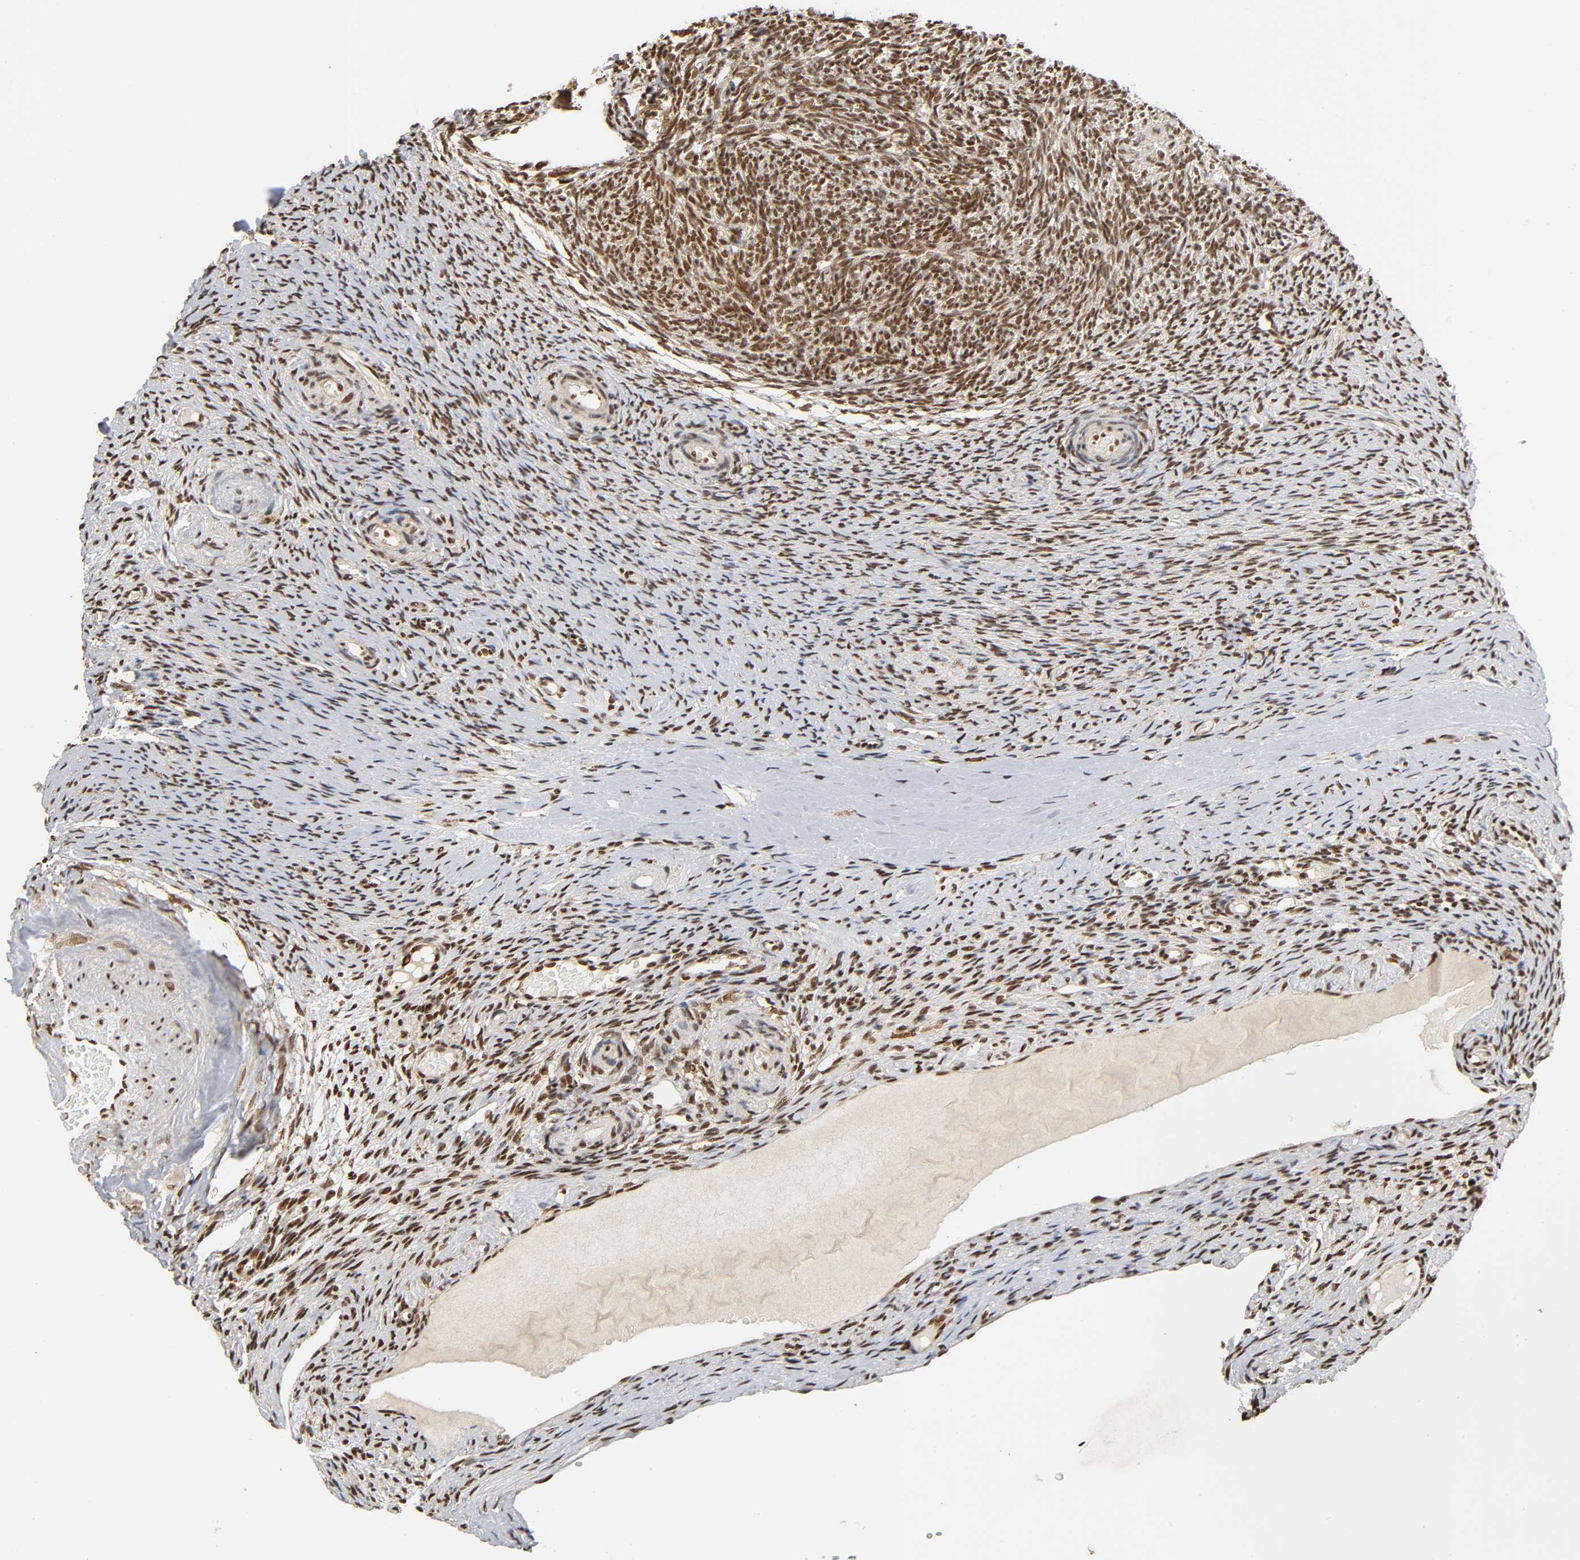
{"staining": {"intensity": "strong", "quantity": ">75%", "location": "nuclear"}, "tissue": "ovary", "cell_type": "Ovarian stroma cells", "image_type": "normal", "snomed": [{"axis": "morphology", "description": "Normal tissue, NOS"}, {"axis": "topography", "description": "Ovary"}], "caption": "A histopathology image of human ovary stained for a protein exhibits strong nuclear brown staining in ovarian stroma cells. The protein of interest is shown in brown color, while the nuclei are stained blue.", "gene": "RNF122", "patient": {"sex": "female", "age": 60}}